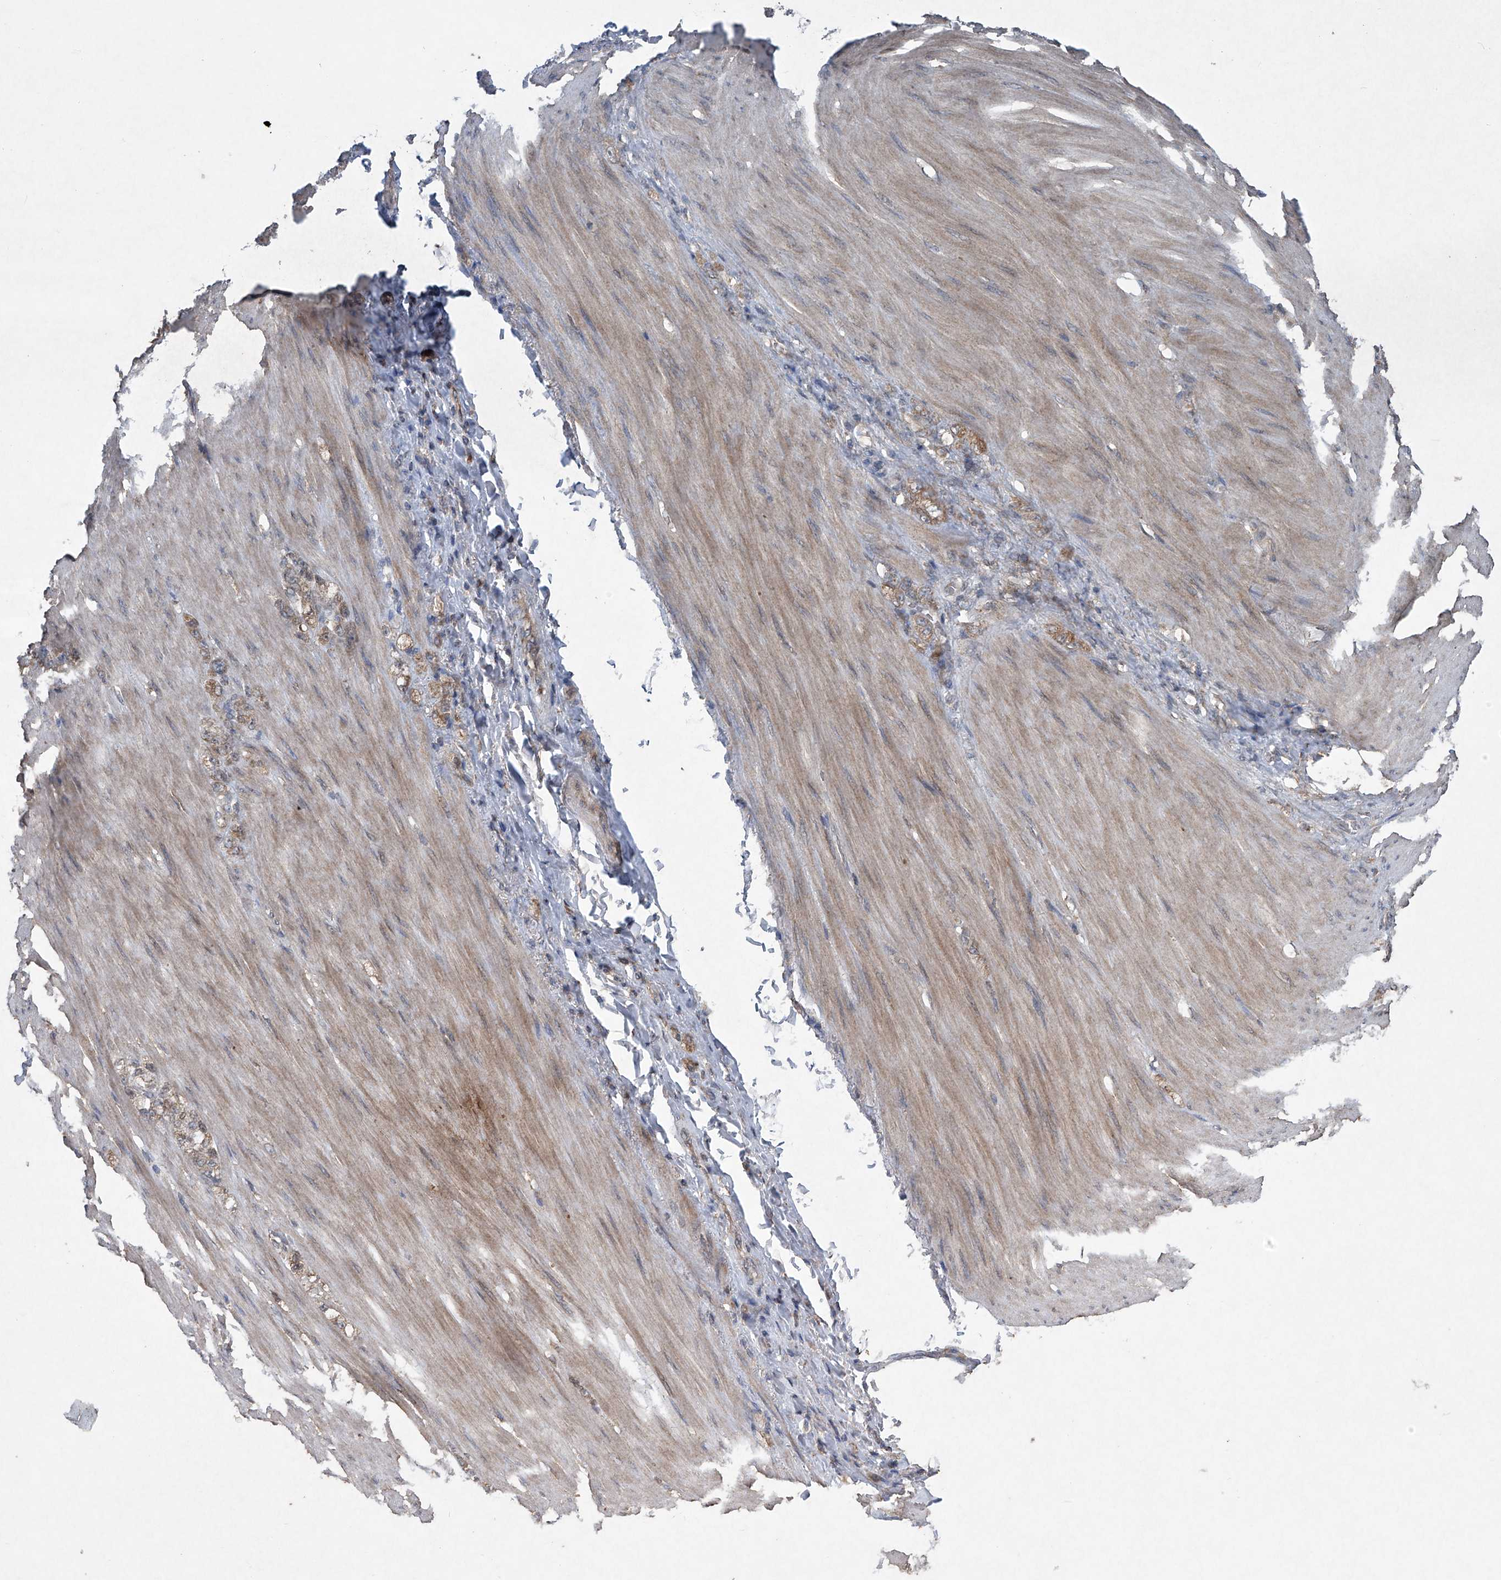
{"staining": {"intensity": "moderate", "quantity": ">75%", "location": "cytoplasmic/membranous"}, "tissue": "stomach cancer", "cell_type": "Tumor cells", "image_type": "cancer", "snomed": [{"axis": "morphology", "description": "Normal tissue, NOS"}, {"axis": "morphology", "description": "Adenocarcinoma, NOS"}, {"axis": "topography", "description": "Stomach"}], "caption": "Stomach cancer (adenocarcinoma) stained for a protein shows moderate cytoplasmic/membranous positivity in tumor cells.", "gene": "SUMF2", "patient": {"sex": "male", "age": 82}}